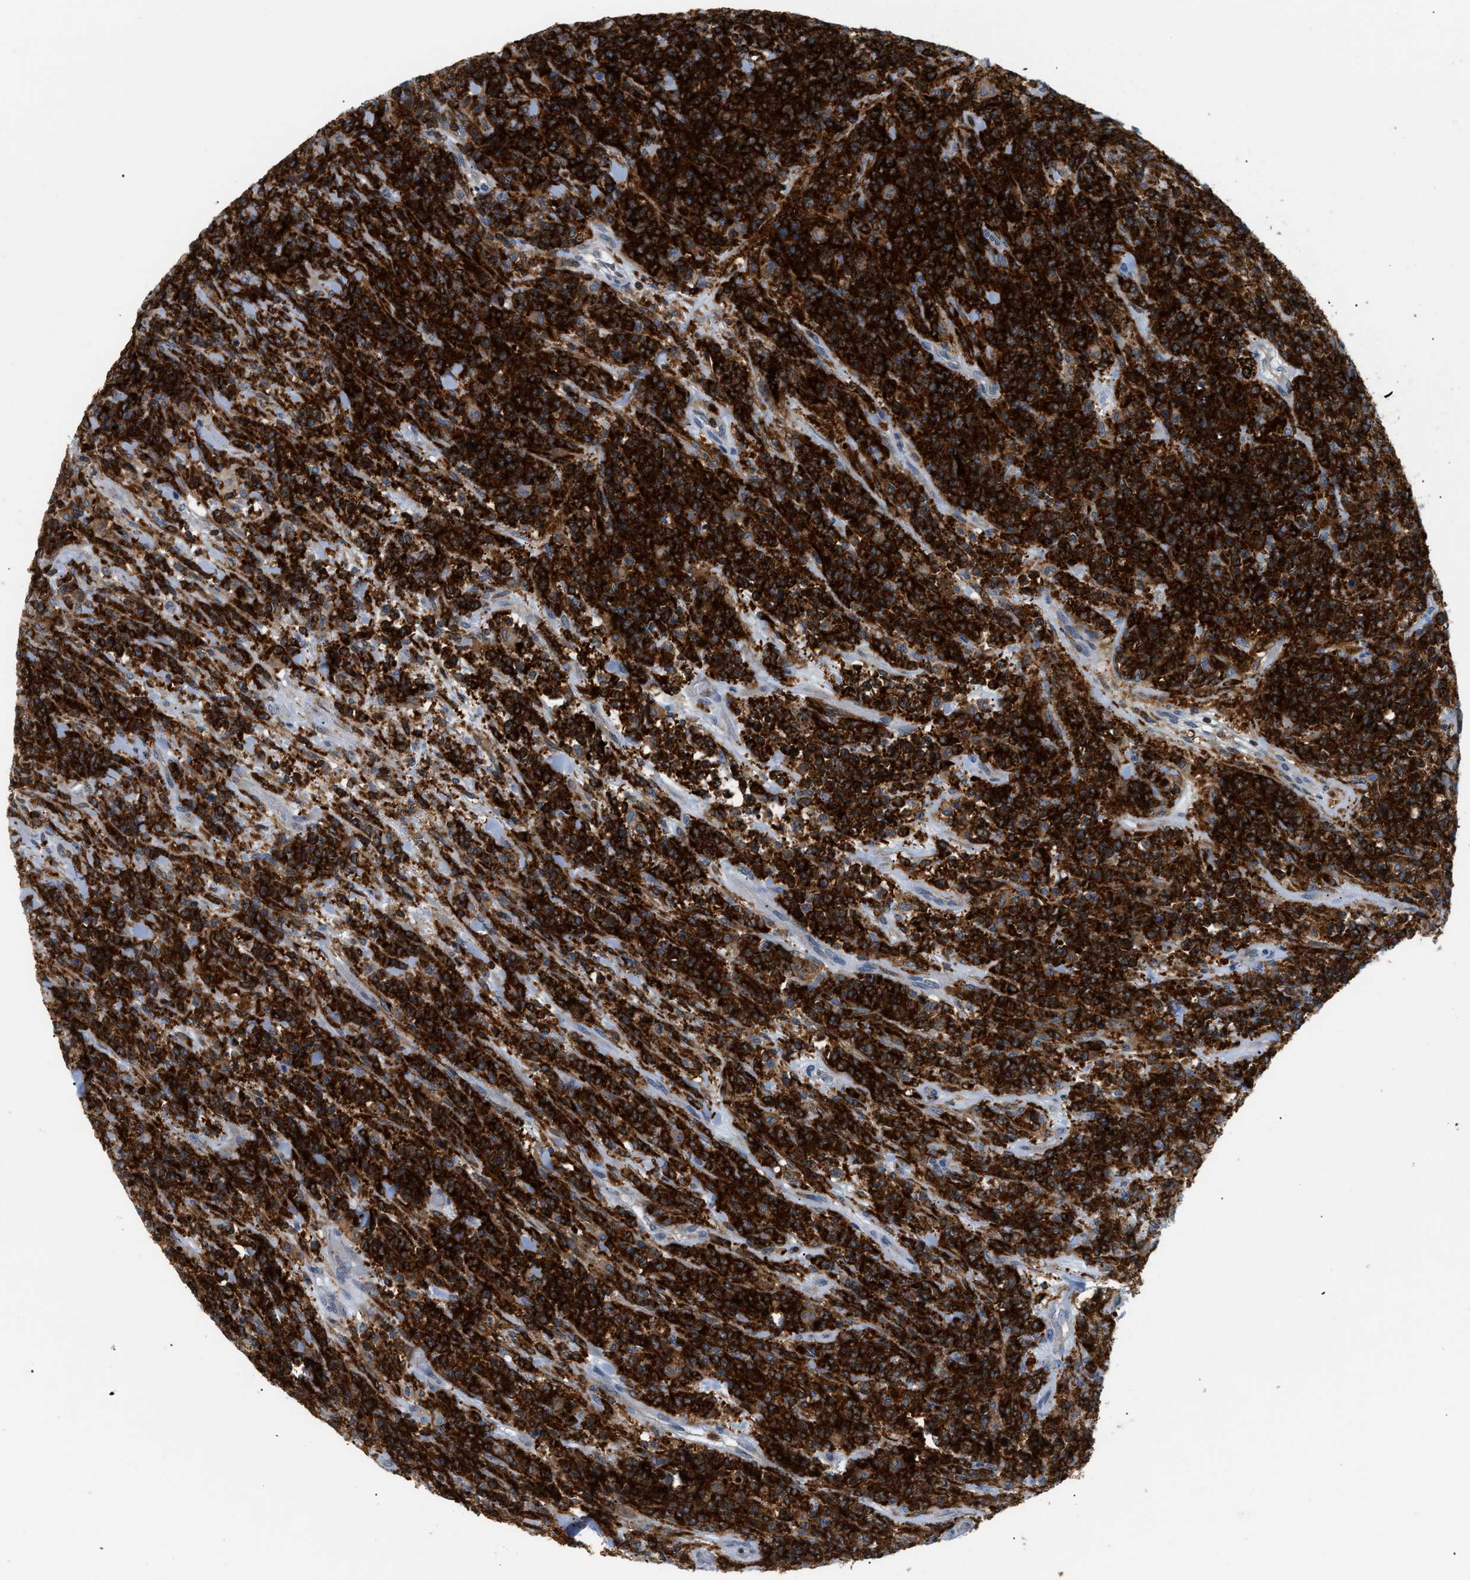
{"staining": {"intensity": "strong", "quantity": ">75%", "location": "cytoplasmic/membranous"}, "tissue": "lymphoma", "cell_type": "Tumor cells", "image_type": "cancer", "snomed": [{"axis": "morphology", "description": "Malignant lymphoma, non-Hodgkin's type, High grade"}, {"axis": "topography", "description": "Soft tissue"}], "caption": "IHC staining of high-grade malignant lymphoma, non-Hodgkin's type, which reveals high levels of strong cytoplasmic/membranous positivity in approximately >75% of tumor cells indicating strong cytoplasmic/membranous protein staining. The staining was performed using DAB (brown) for protein detection and nuclei were counterstained in hematoxylin (blue).", "gene": "INPP5D", "patient": {"sex": "male", "age": 18}}